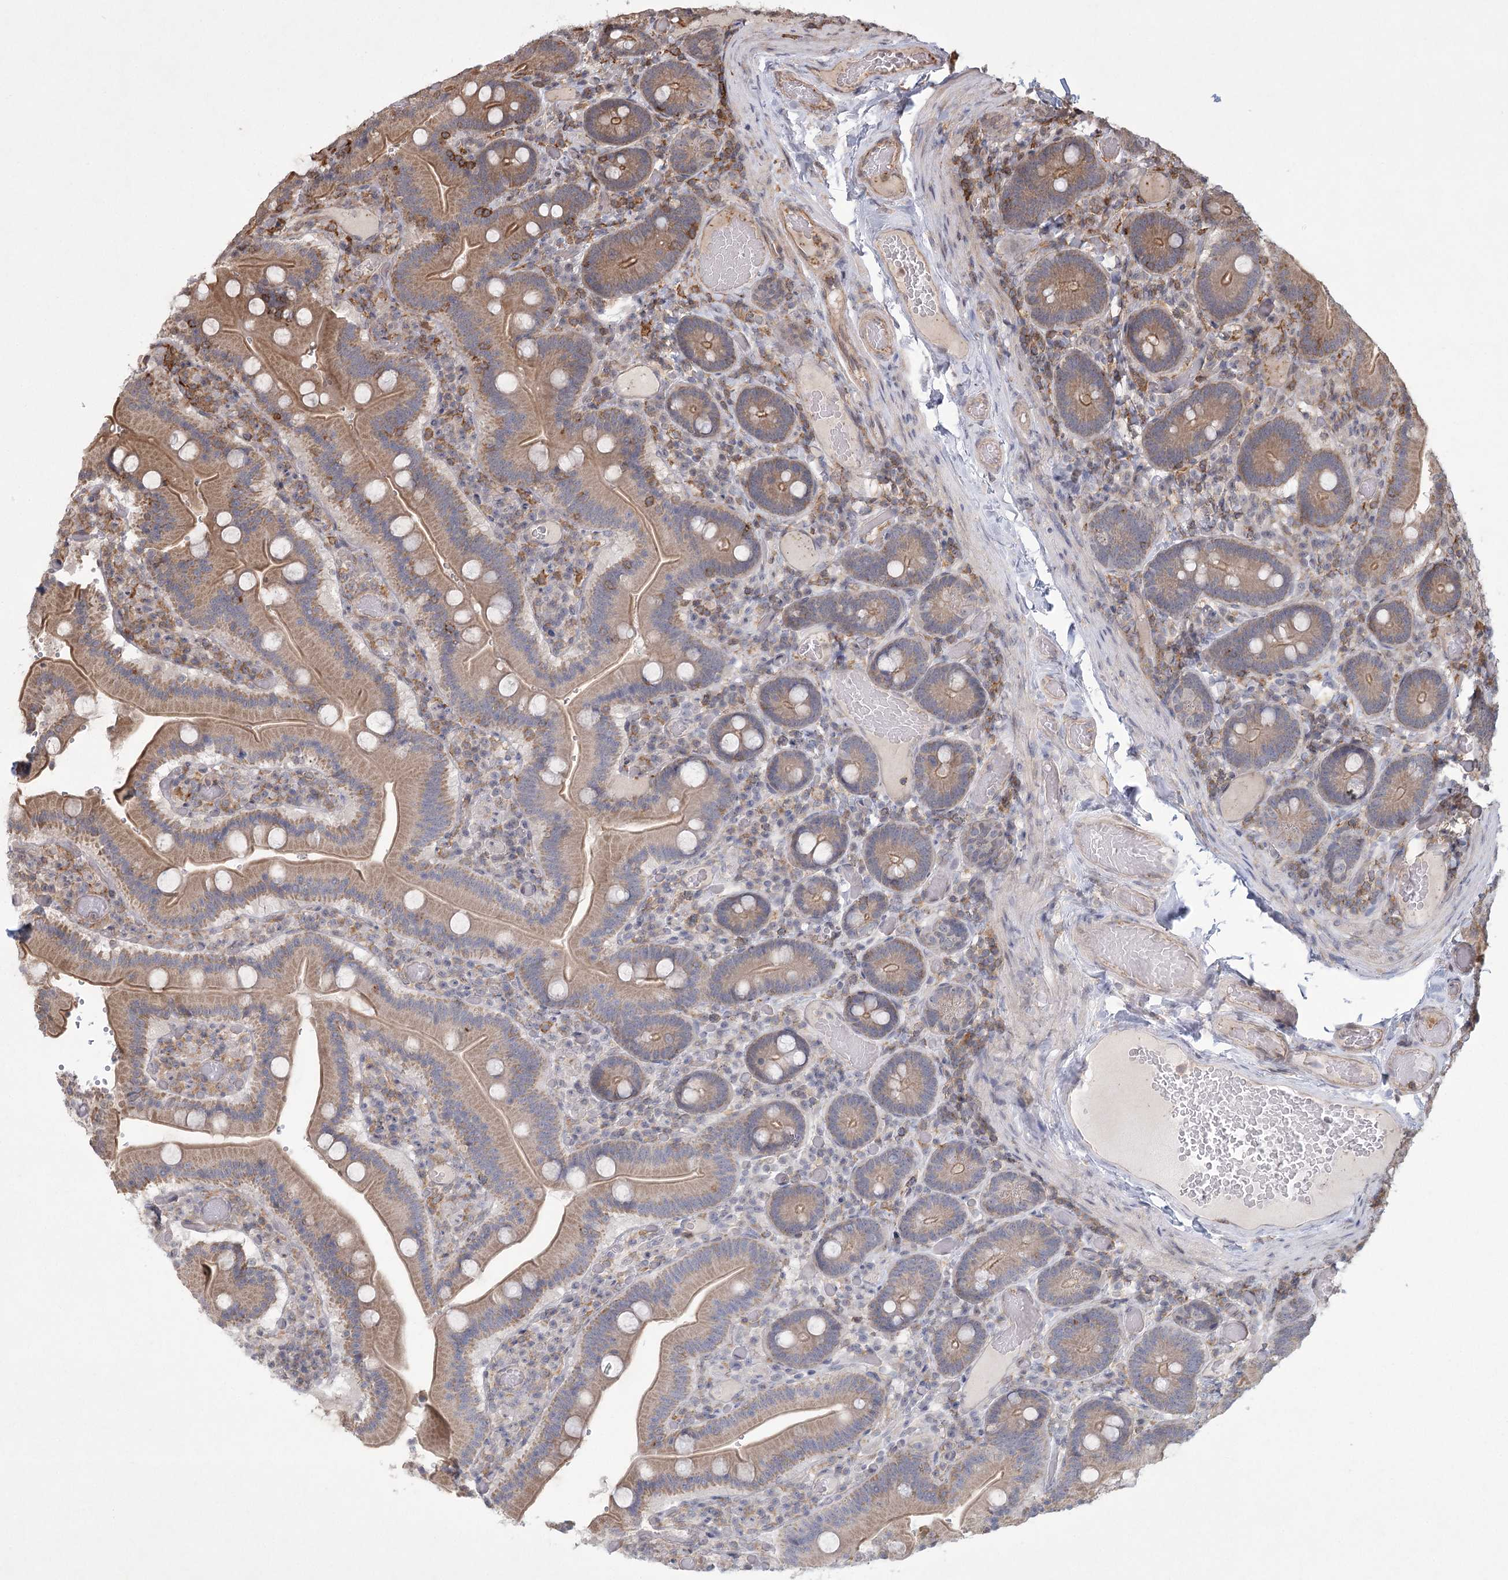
{"staining": {"intensity": "moderate", "quantity": "25%-75%", "location": "cytoplasmic/membranous"}, "tissue": "duodenum", "cell_type": "Glandular cells", "image_type": "normal", "snomed": [{"axis": "morphology", "description": "Normal tissue, NOS"}, {"axis": "topography", "description": "Duodenum"}], "caption": "This micrograph reveals immunohistochemistry staining of normal duodenum, with medium moderate cytoplasmic/membranous expression in about 25%-75% of glandular cells.", "gene": "MEPE", "patient": {"sex": "female", "age": 62}}